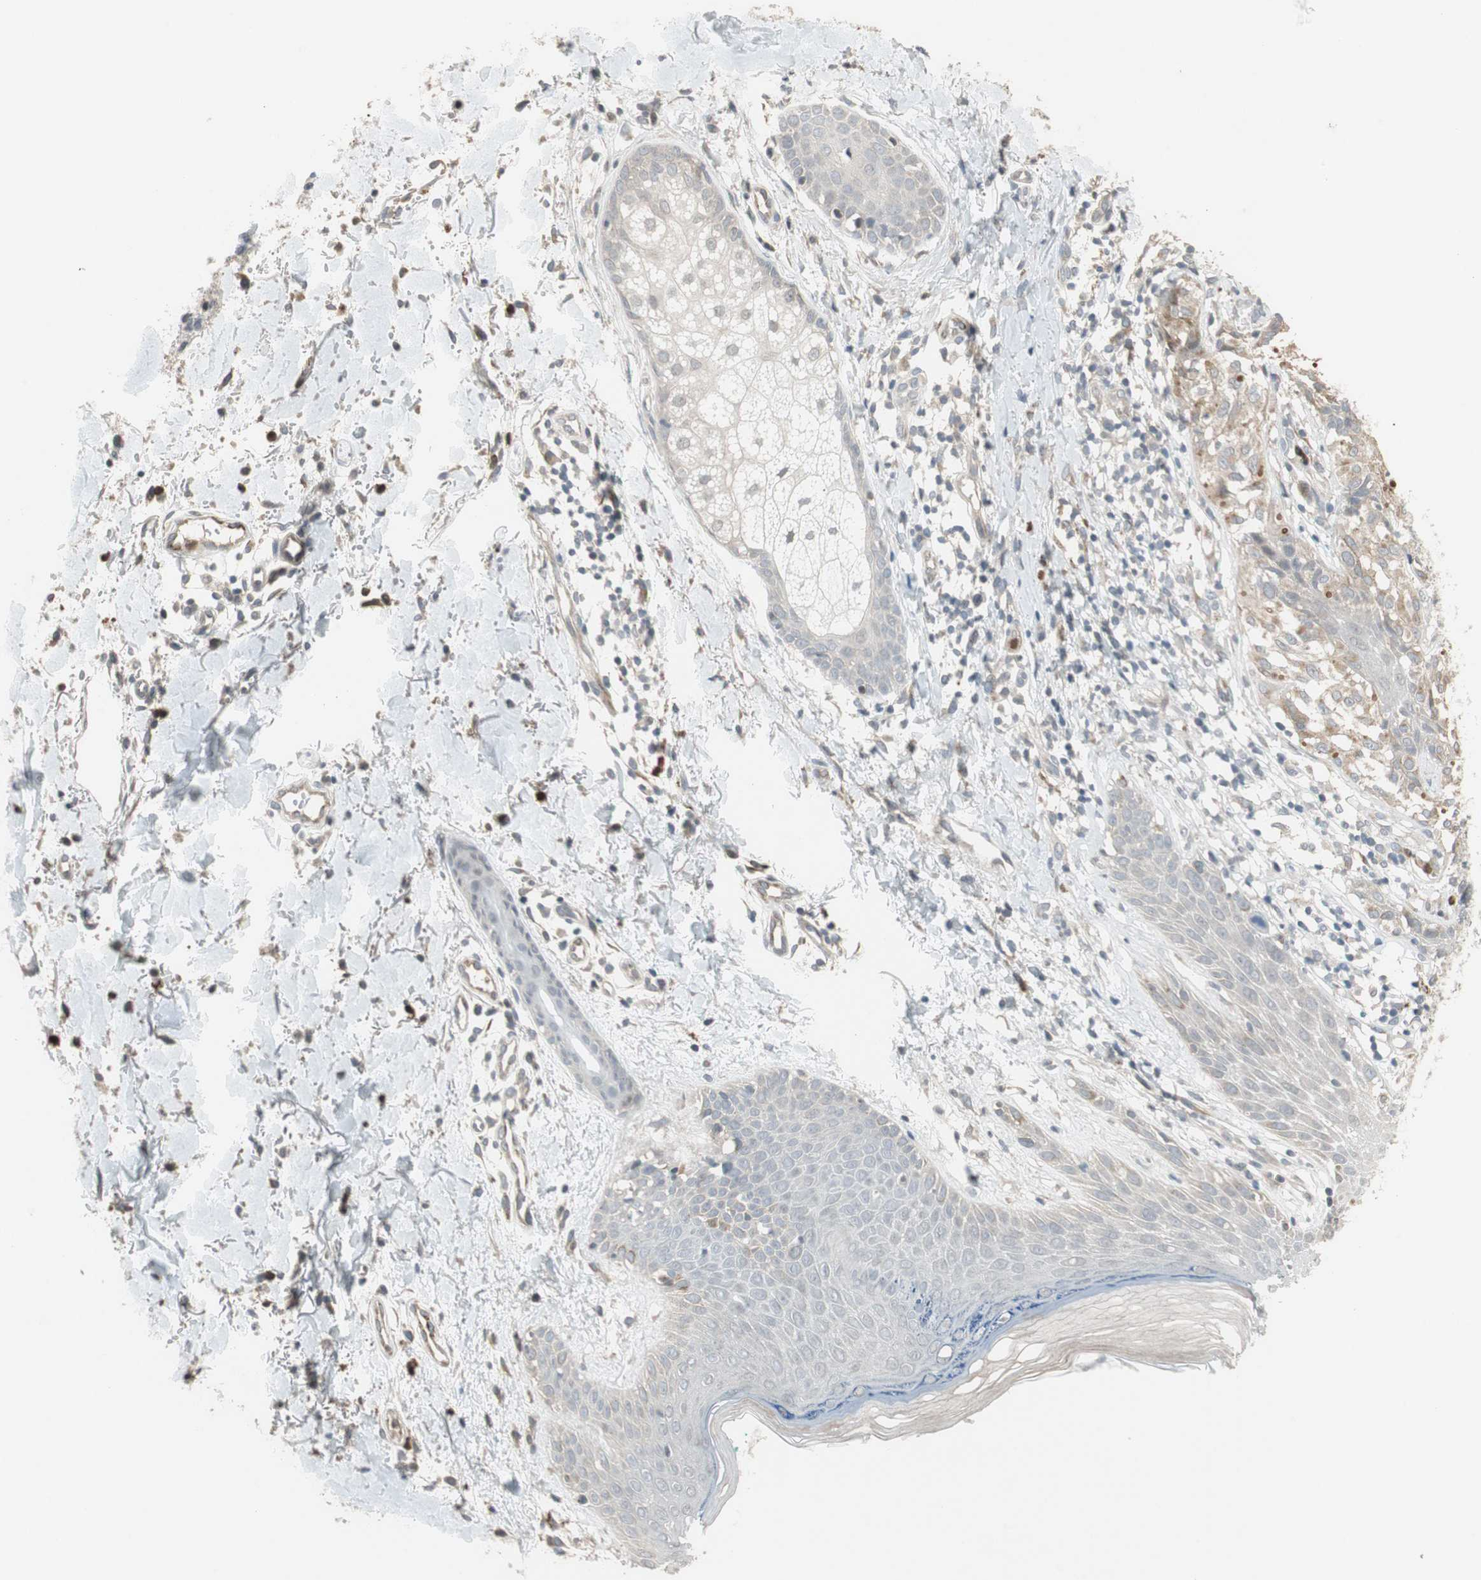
{"staining": {"intensity": "weak", "quantity": ">75%", "location": "cytoplasmic/membranous"}, "tissue": "melanoma", "cell_type": "Tumor cells", "image_type": "cancer", "snomed": [{"axis": "morphology", "description": "Malignant melanoma, NOS"}, {"axis": "topography", "description": "Skin"}], "caption": "This image displays melanoma stained with immunohistochemistry to label a protein in brown. The cytoplasmic/membranous of tumor cells show weak positivity for the protein. Nuclei are counter-stained blue.", "gene": "SNX4", "patient": {"sex": "female", "age": 46}}